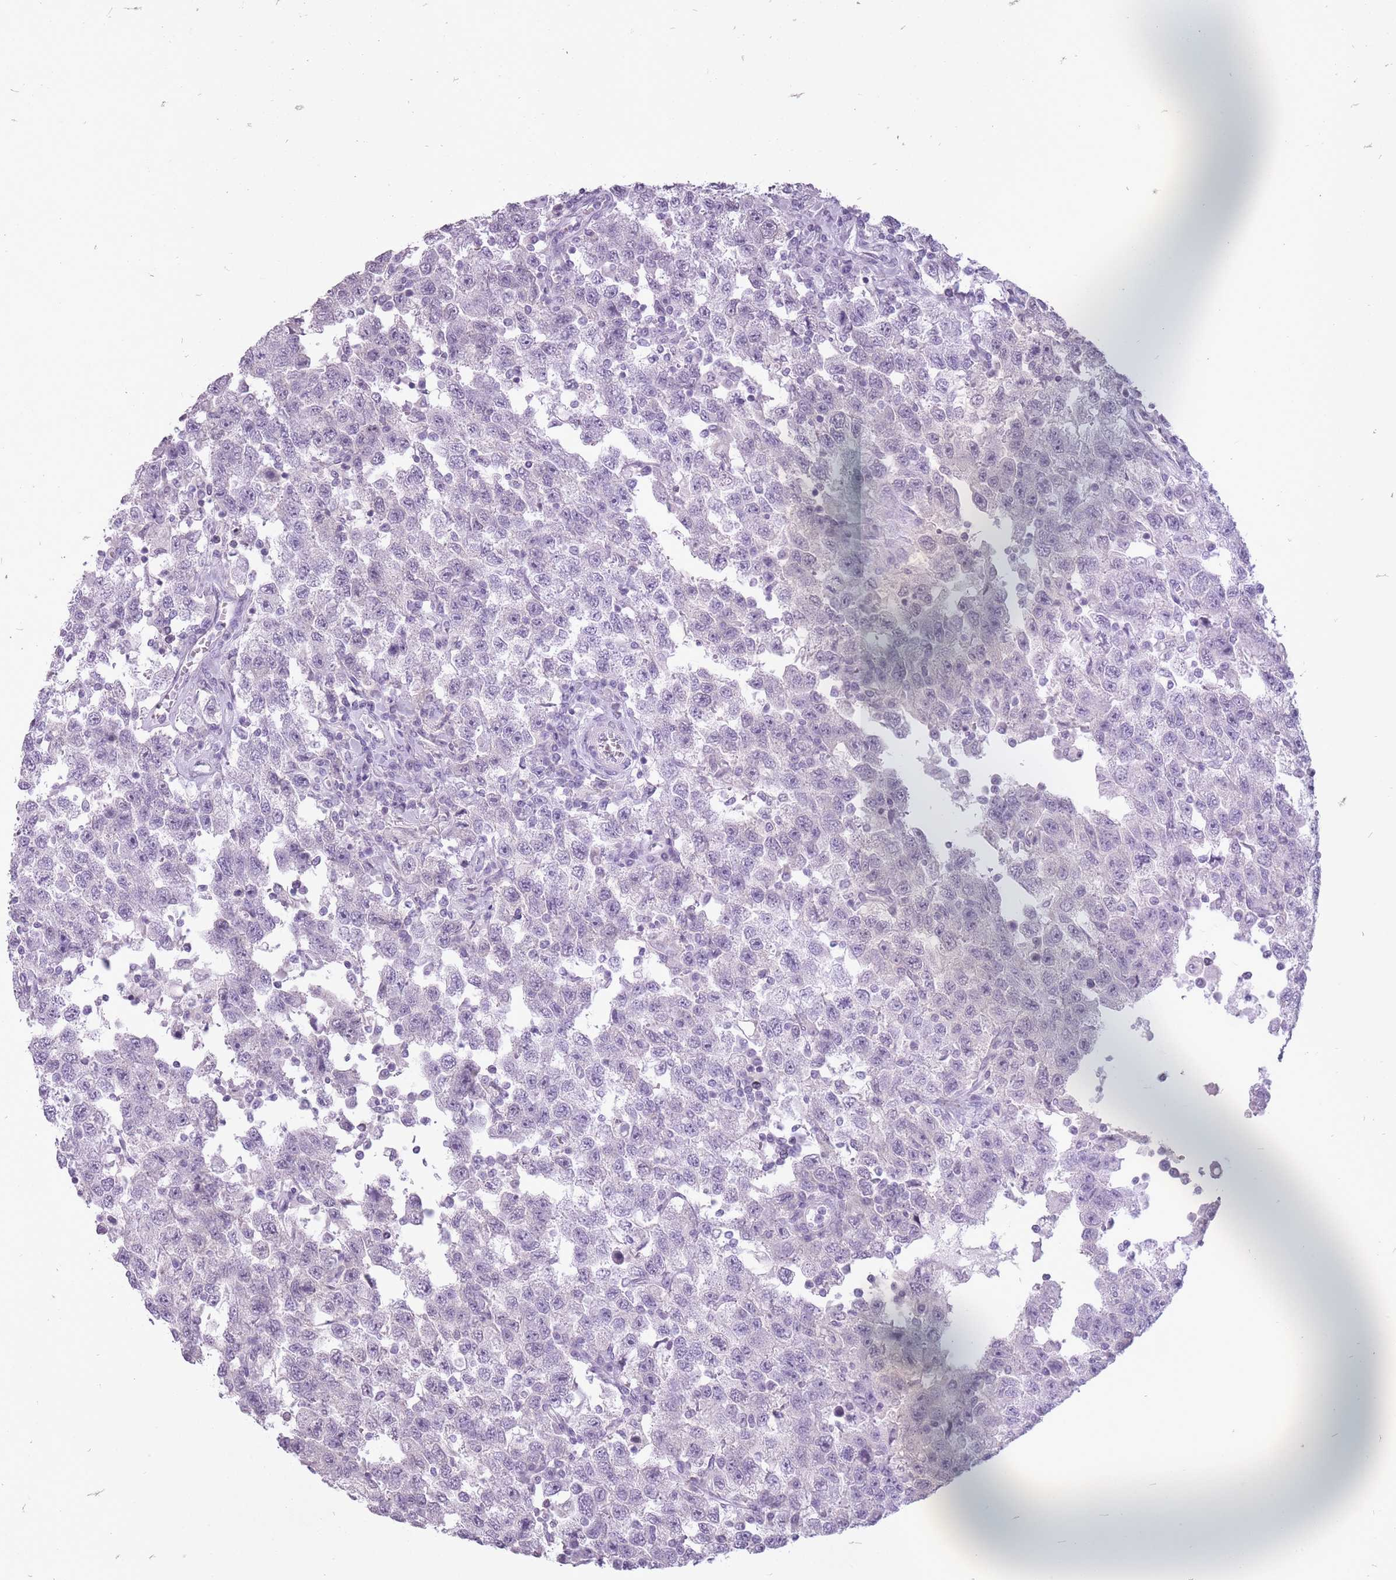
{"staining": {"intensity": "negative", "quantity": "none", "location": "none"}, "tissue": "testis cancer", "cell_type": "Tumor cells", "image_type": "cancer", "snomed": [{"axis": "morphology", "description": "Seminoma, NOS"}, {"axis": "topography", "description": "Testis"}], "caption": "Immunohistochemistry (IHC) of testis cancer displays no expression in tumor cells. Brightfield microscopy of immunohistochemistry (IHC) stained with DAB (brown) and hematoxylin (blue), captured at high magnification.", "gene": "RFX4", "patient": {"sex": "male", "age": 41}}